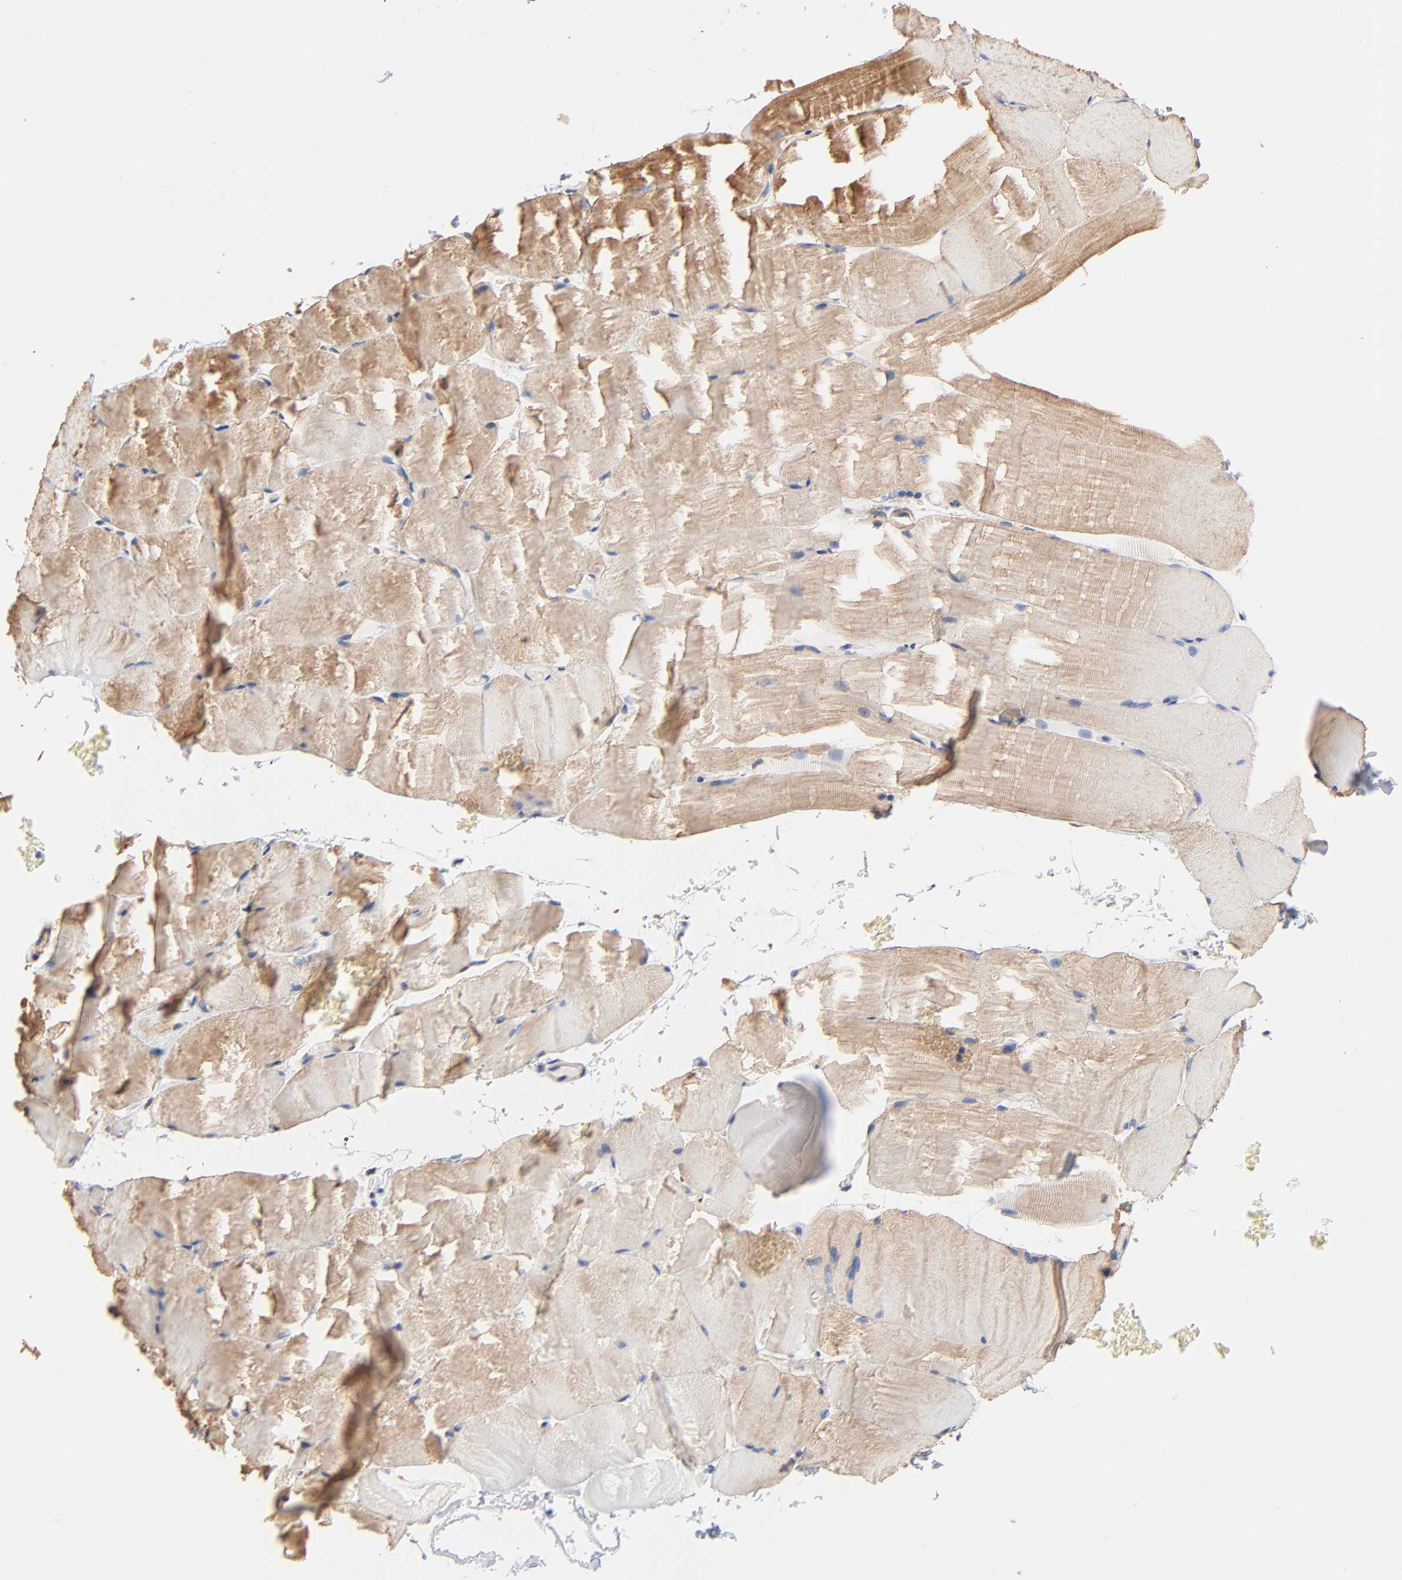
{"staining": {"intensity": "weak", "quantity": ">75%", "location": "cytoplasmic/membranous"}, "tissue": "skeletal muscle", "cell_type": "Myocytes", "image_type": "normal", "snomed": [{"axis": "morphology", "description": "Normal tissue, NOS"}, {"axis": "topography", "description": "Skeletal muscle"}, {"axis": "topography", "description": "Parathyroid gland"}], "caption": "Immunohistochemistry of normal human skeletal muscle exhibits low levels of weak cytoplasmic/membranous positivity in approximately >75% of myocytes.", "gene": "ABCD4", "patient": {"sex": "female", "age": 37}}